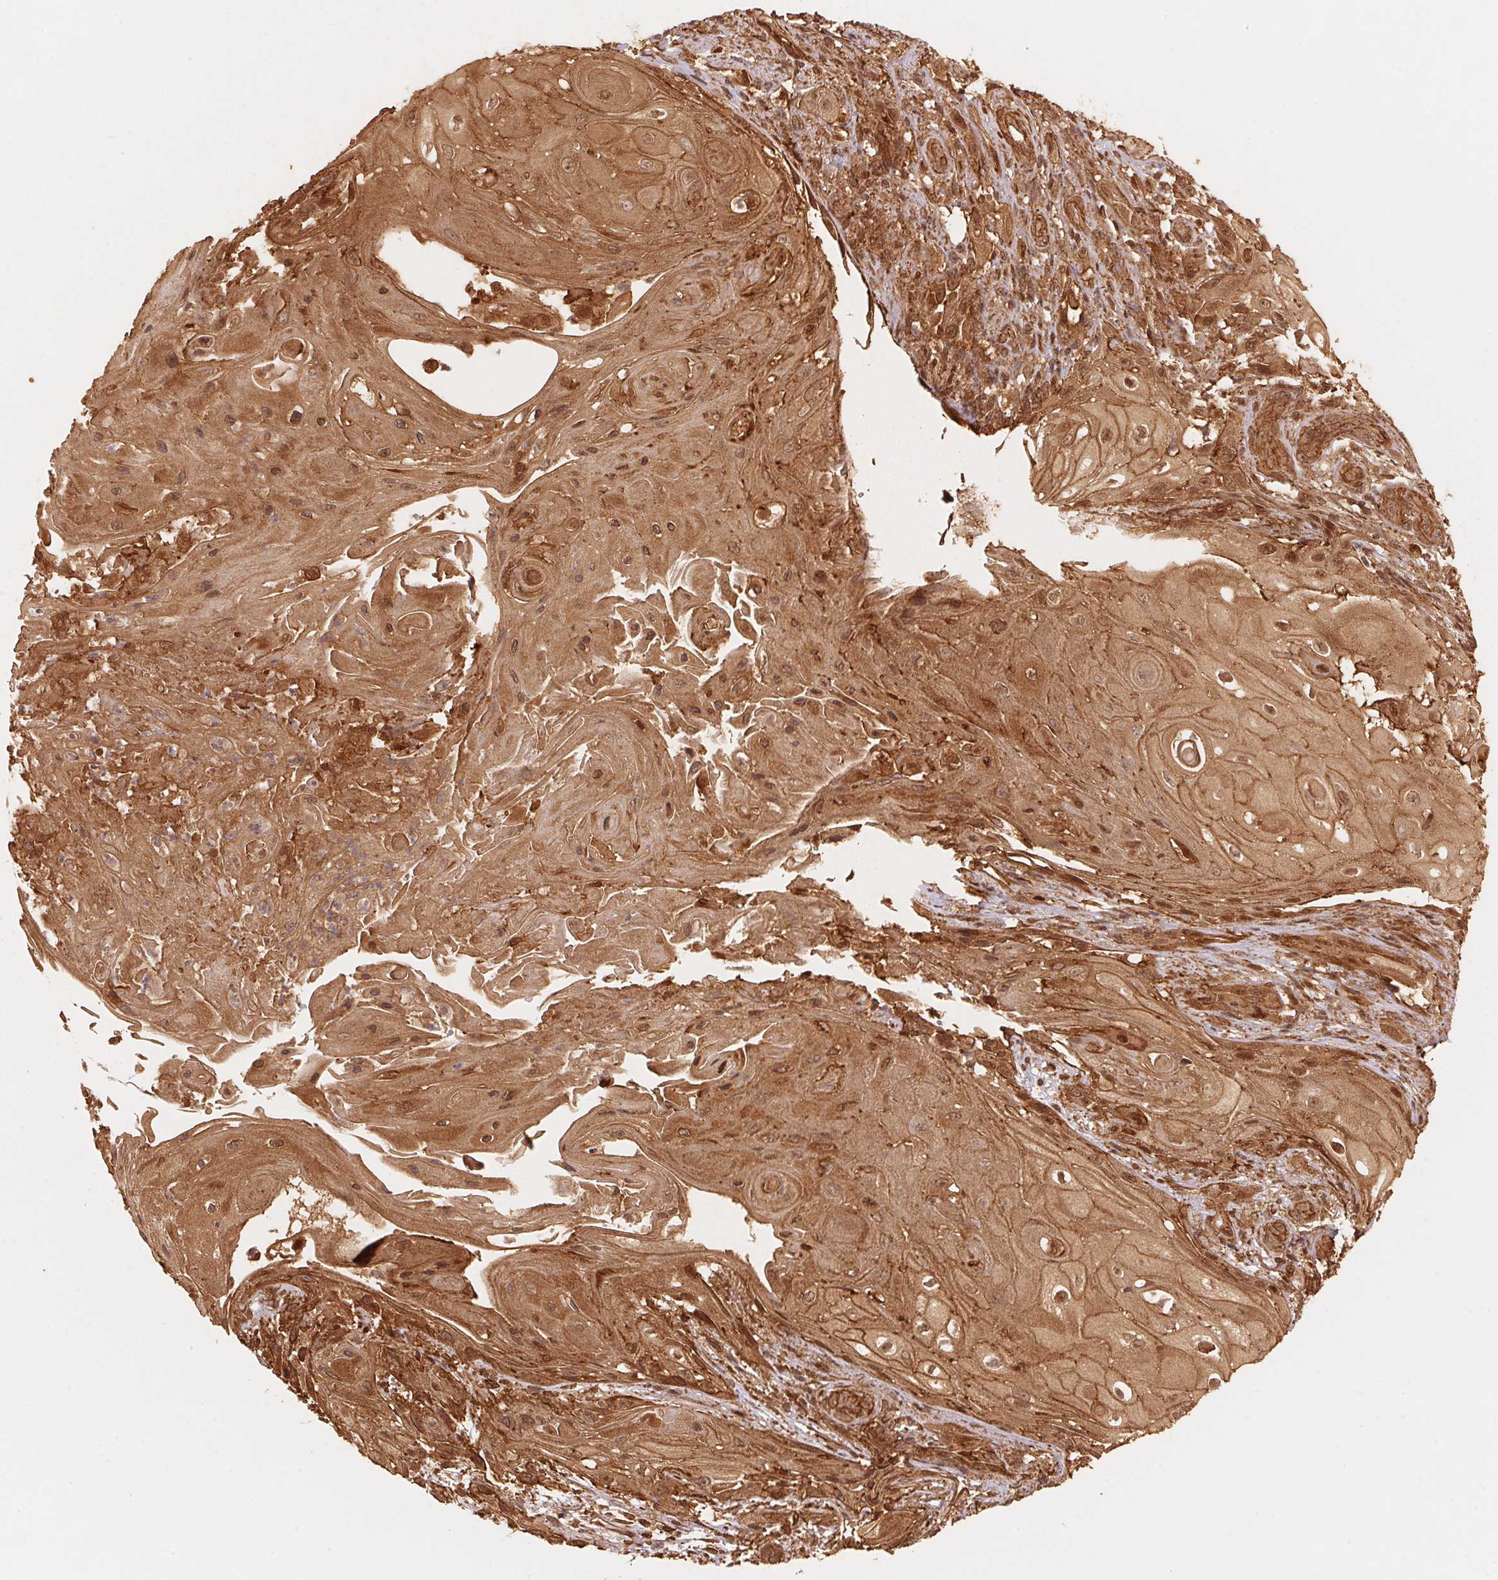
{"staining": {"intensity": "moderate", "quantity": ">75%", "location": "cytoplasmic/membranous,nuclear"}, "tissue": "skin cancer", "cell_type": "Tumor cells", "image_type": "cancer", "snomed": [{"axis": "morphology", "description": "Squamous cell carcinoma, NOS"}, {"axis": "topography", "description": "Skin"}], "caption": "Immunohistochemical staining of human squamous cell carcinoma (skin) shows moderate cytoplasmic/membranous and nuclear protein positivity in approximately >75% of tumor cells.", "gene": "TNIP2", "patient": {"sex": "male", "age": 62}}